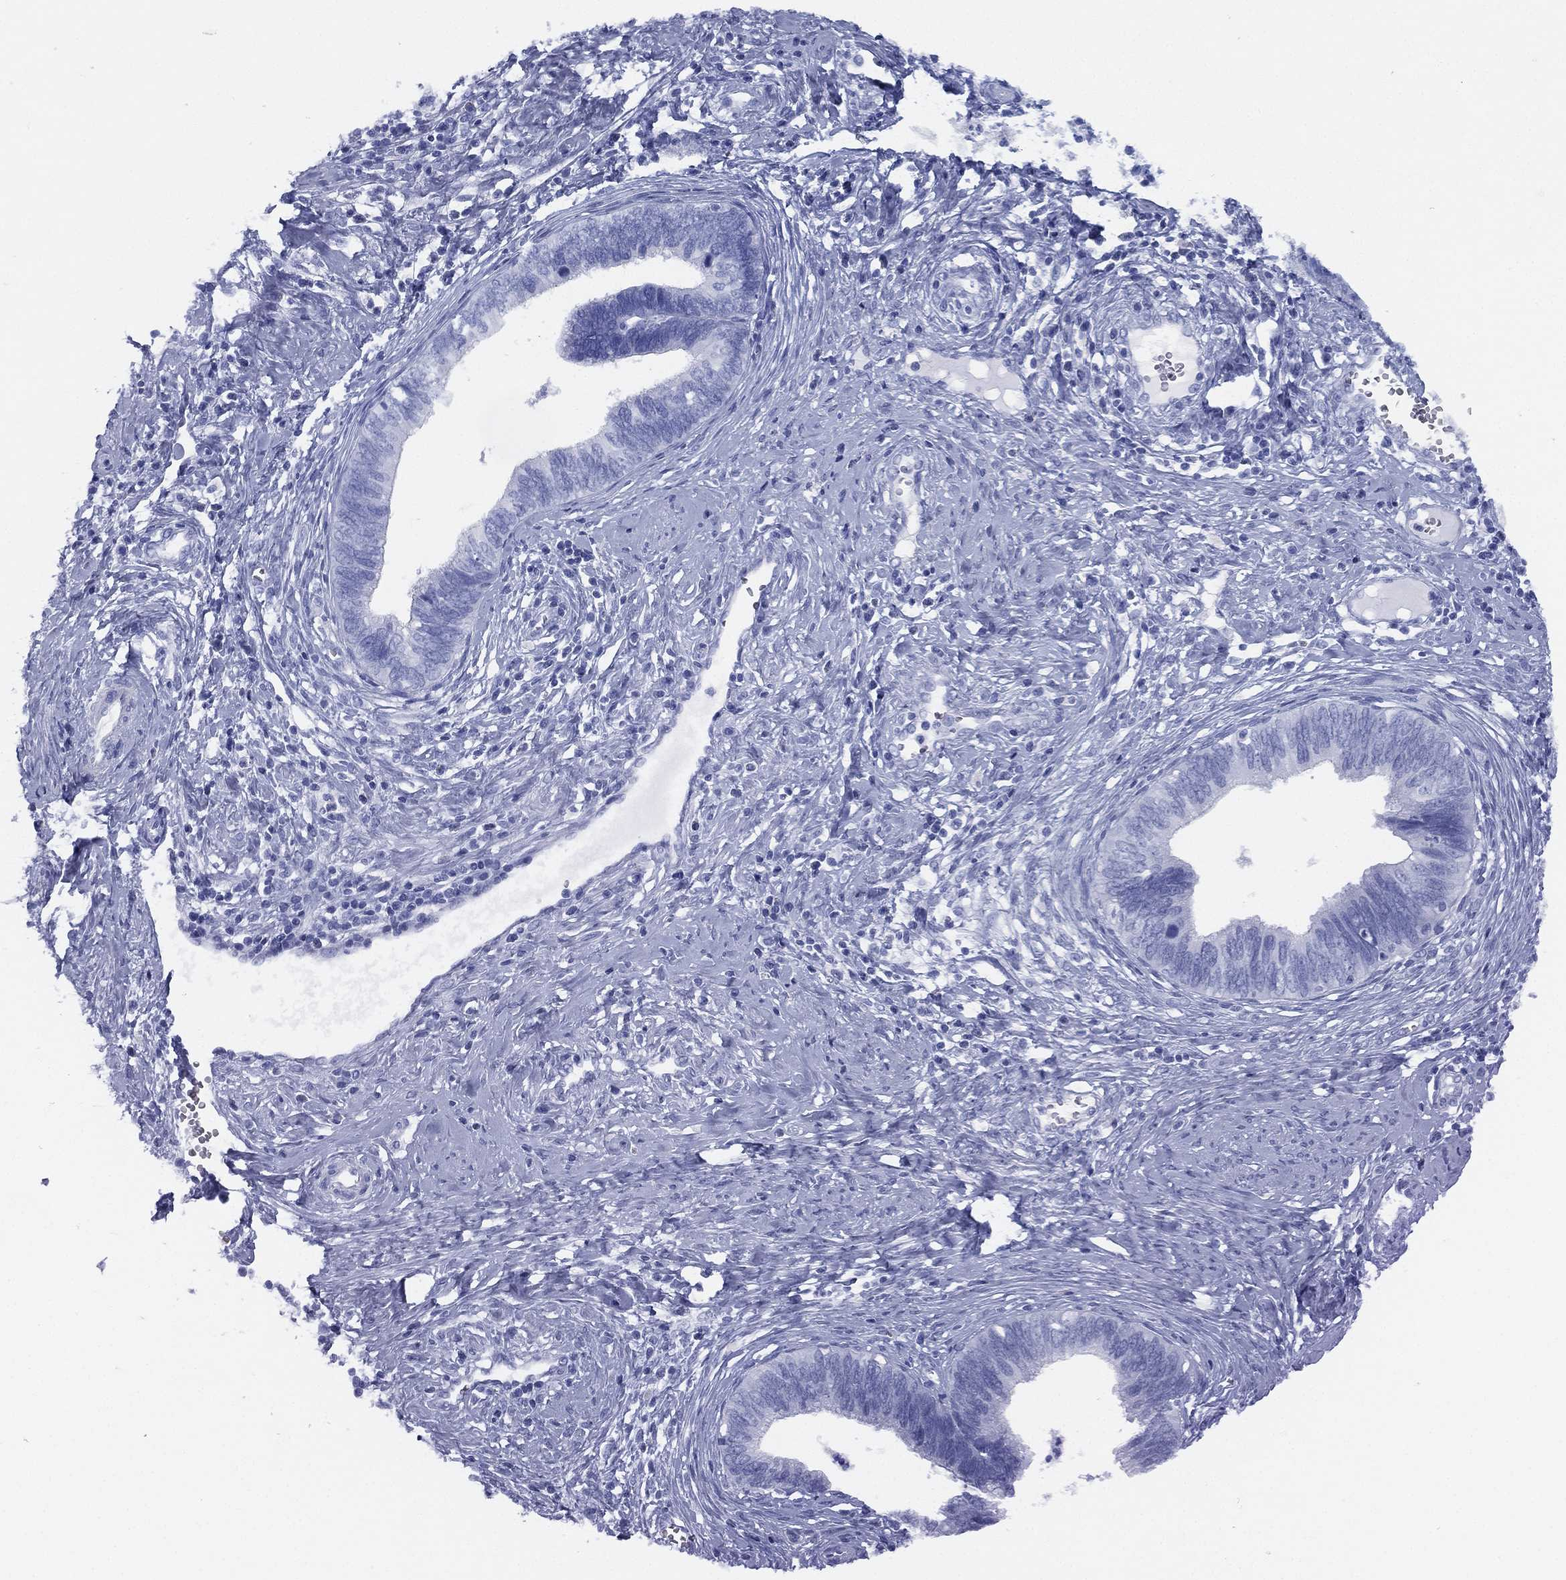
{"staining": {"intensity": "negative", "quantity": "none", "location": "none"}, "tissue": "cervical cancer", "cell_type": "Tumor cells", "image_type": "cancer", "snomed": [{"axis": "morphology", "description": "Adenocarcinoma, NOS"}, {"axis": "topography", "description": "Cervix"}], "caption": "Immunohistochemistry (IHC) histopathology image of neoplastic tissue: cervical cancer stained with DAB (3,3'-diaminobenzidine) shows no significant protein positivity in tumor cells.", "gene": "TMEM252", "patient": {"sex": "female", "age": 42}}